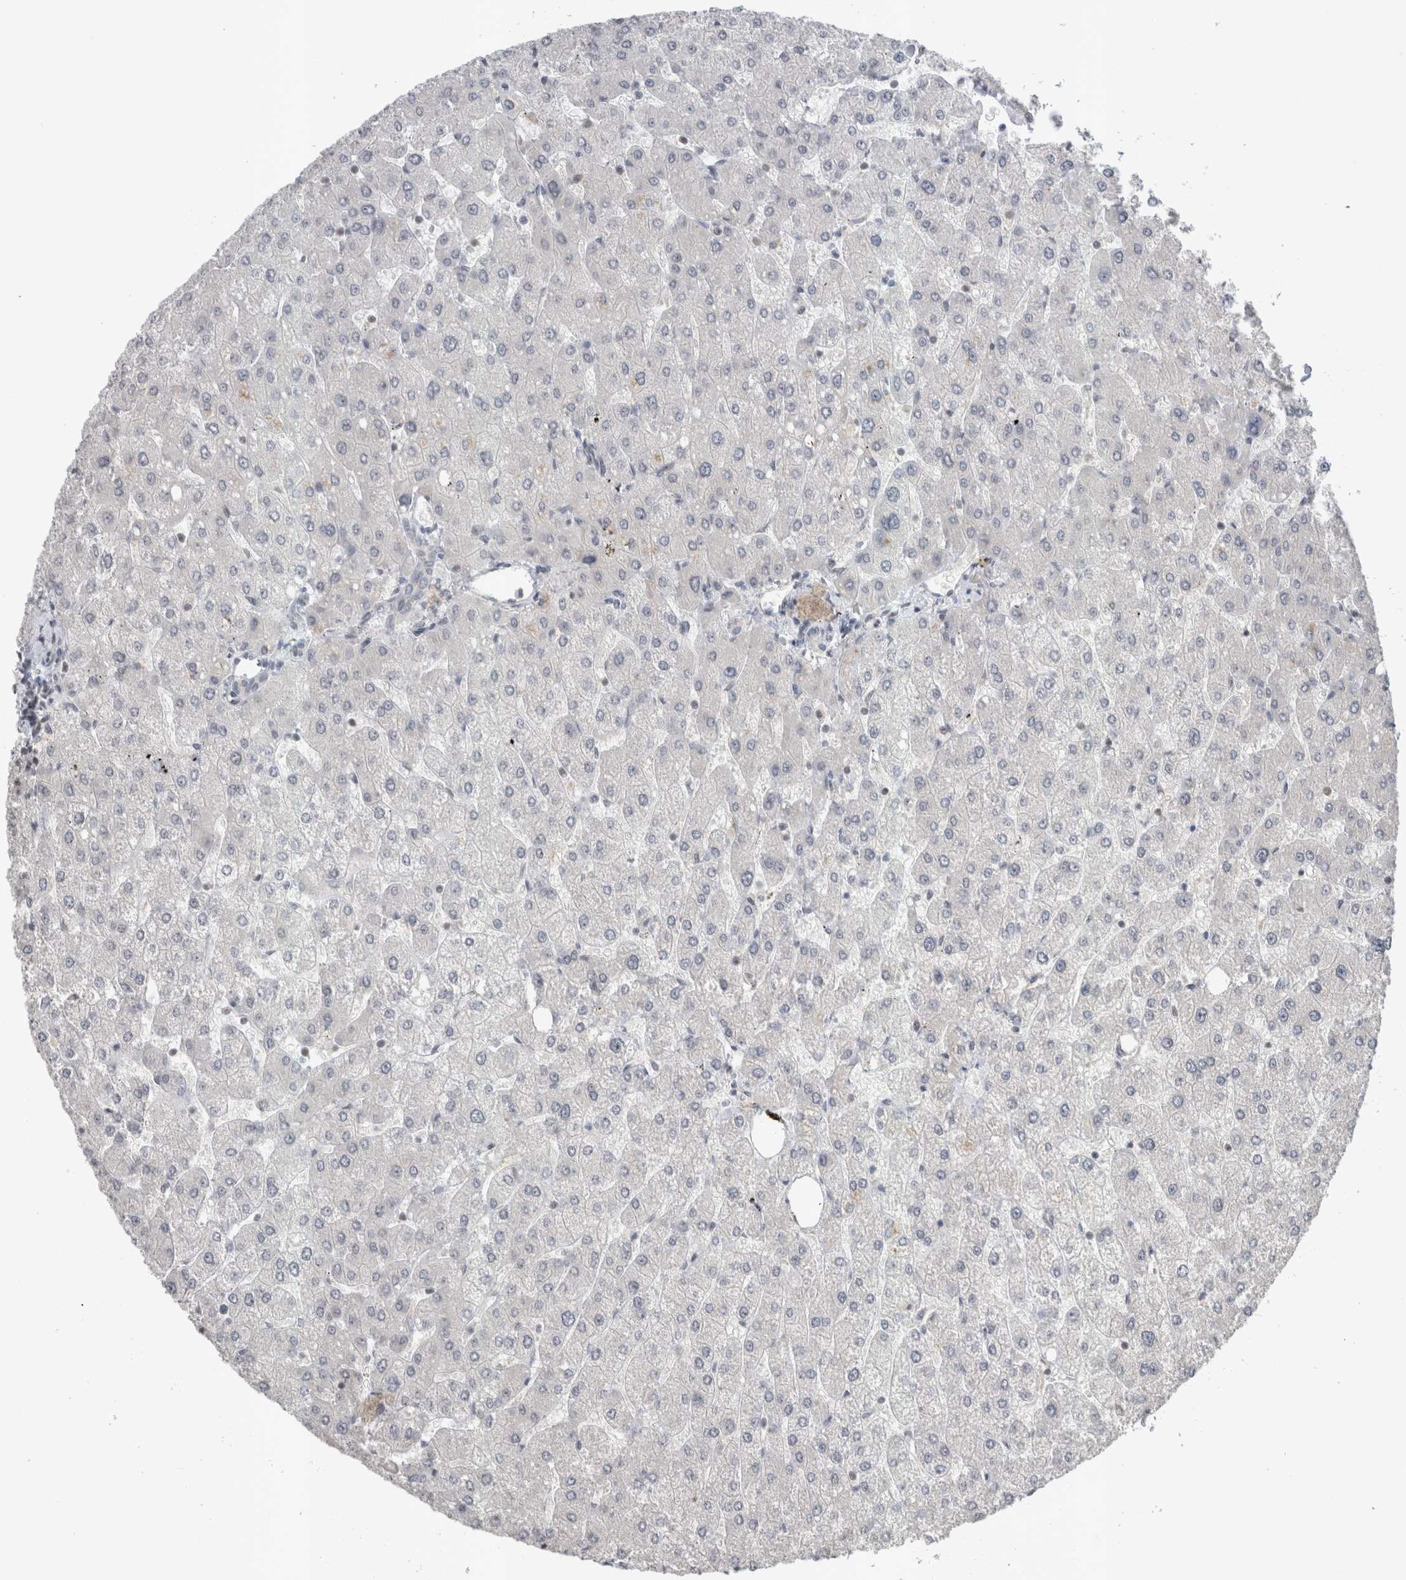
{"staining": {"intensity": "negative", "quantity": "none", "location": "none"}, "tissue": "liver", "cell_type": "Cholangiocytes", "image_type": "normal", "snomed": [{"axis": "morphology", "description": "Normal tissue, NOS"}, {"axis": "topography", "description": "Liver"}], "caption": "Cholangiocytes show no significant protein expression in benign liver. (DAB (3,3'-diaminobenzidine) IHC visualized using brightfield microscopy, high magnification).", "gene": "DAXX", "patient": {"sex": "male", "age": 55}}